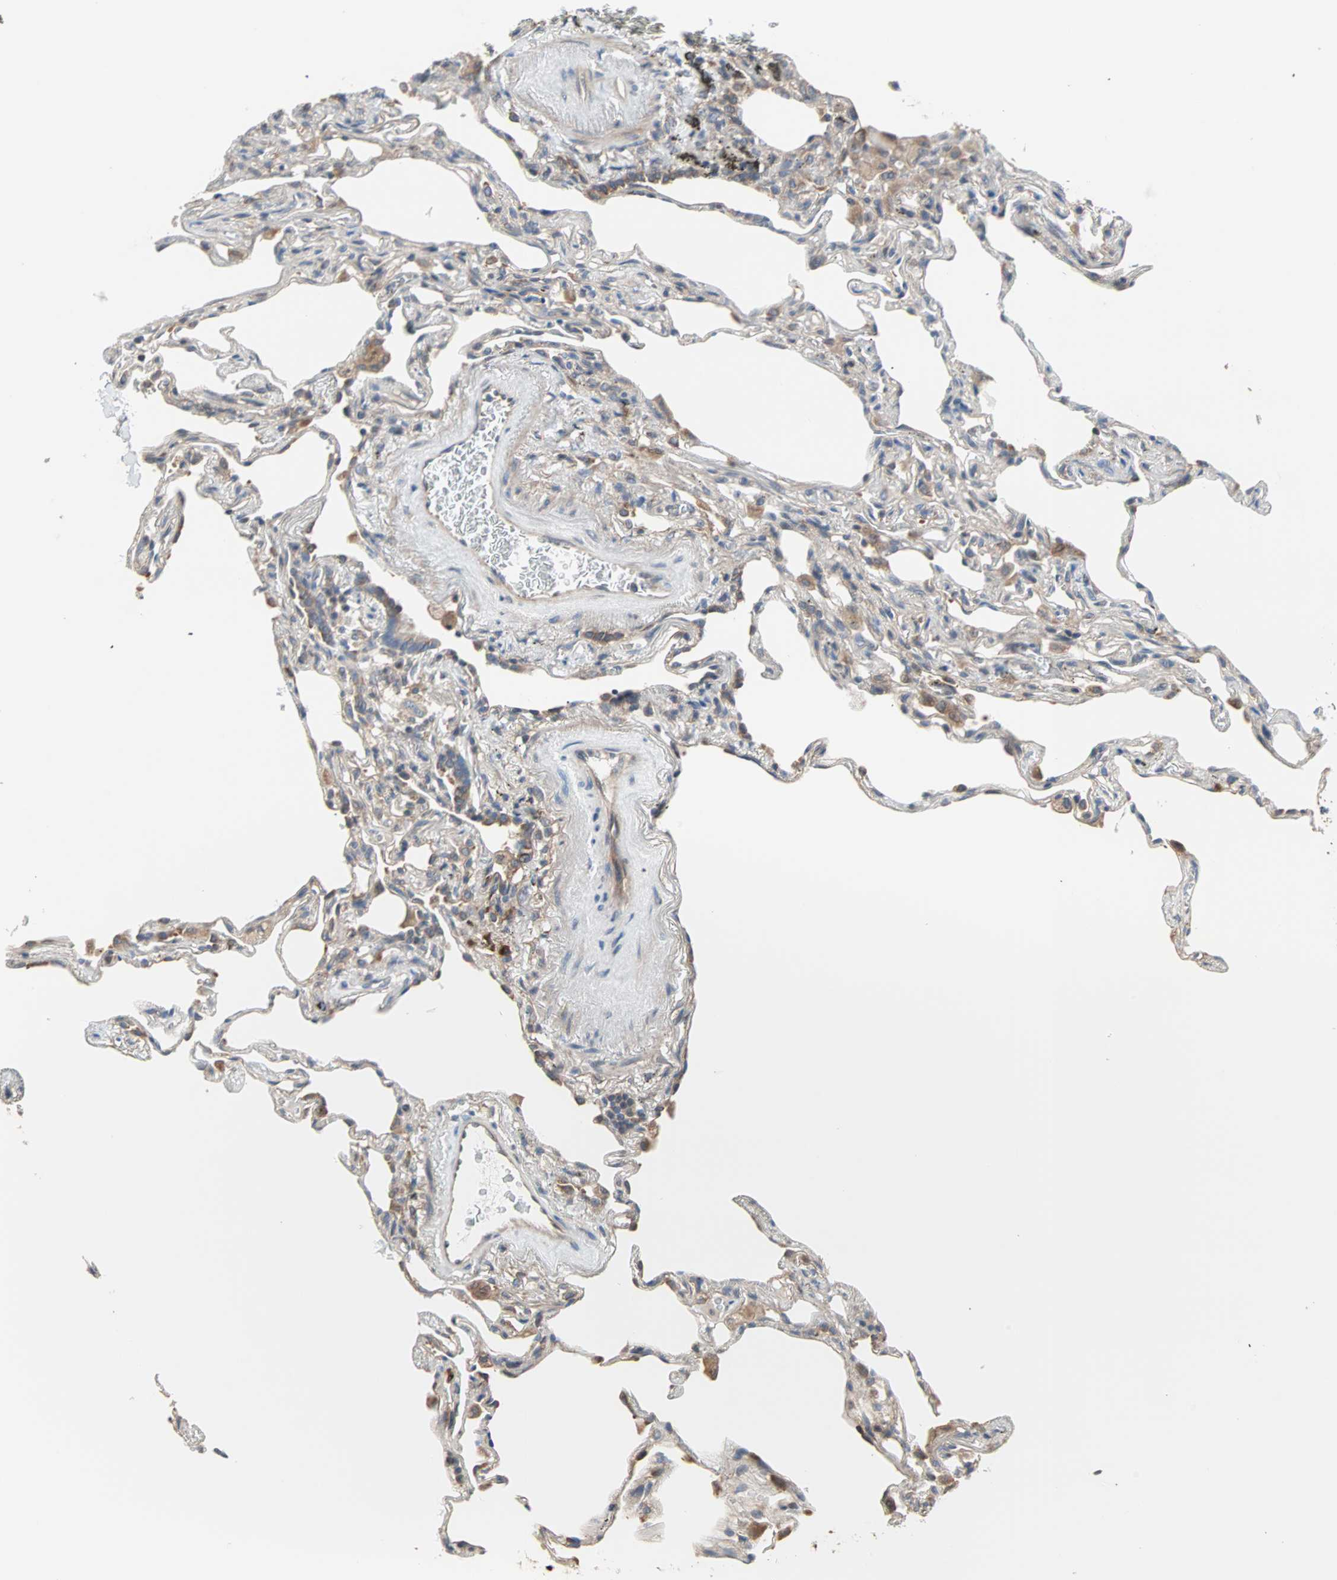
{"staining": {"intensity": "negative", "quantity": "none", "location": "none"}, "tissue": "lung", "cell_type": "Alveolar cells", "image_type": "normal", "snomed": [{"axis": "morphology", "description": "Normal tissue, NOS"}, {"axis": "morphology", "description": "Inflammation, NOS"}, {"axis": "topography", "description": "Lung"}], "caption": "Immunohistochemical staining of normal lung exhibits no significant expression in alveolar cells. (Brightfield microscopy of DAB IHC at high magnification).", "gene": "SAR1A", "patient": {"sex": "male", "age": 69}}